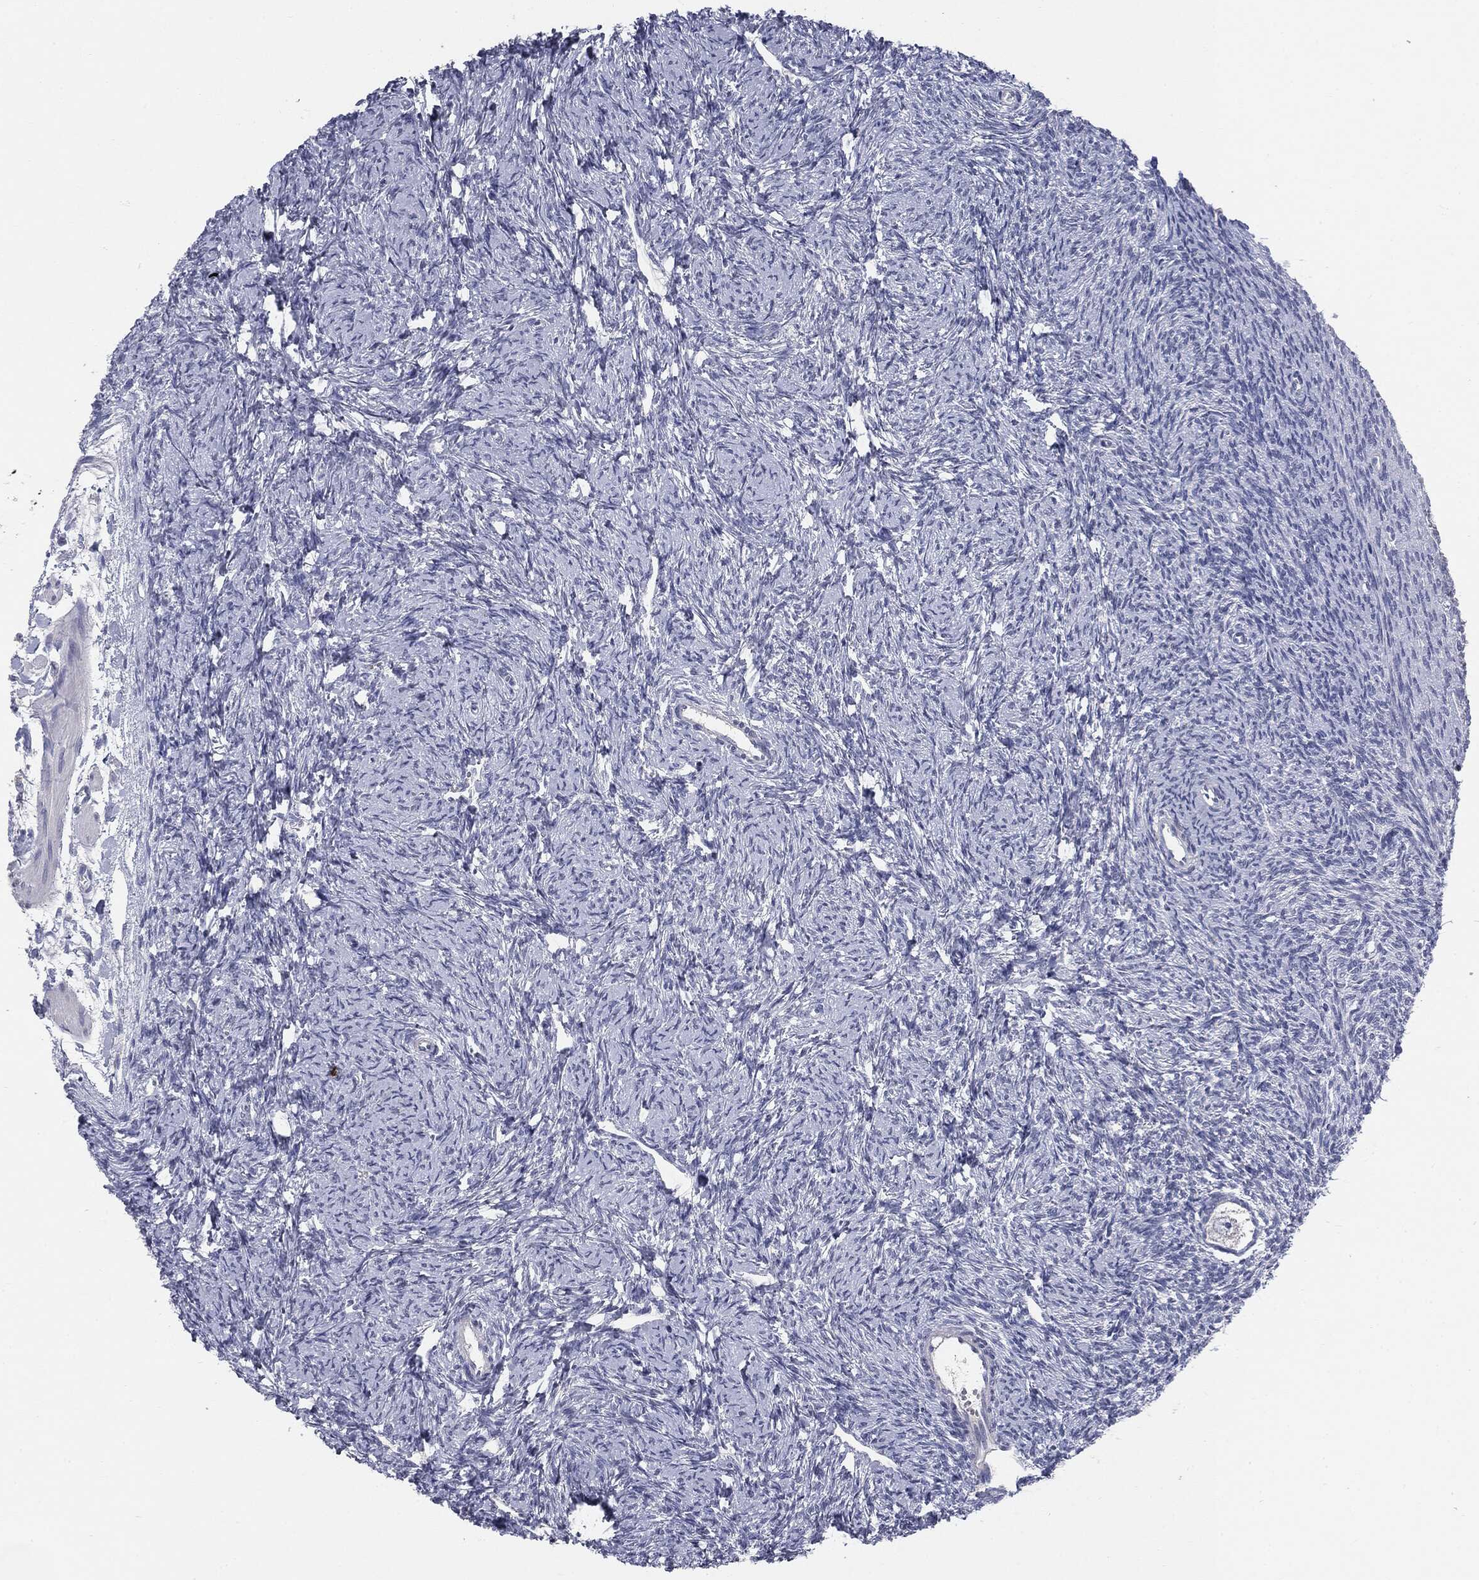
{"staining": {"intensity": "negative", "quantity": "none", "location": "none"}, "tissue": "ovary", "cell_type": "Follicle cells", "image_type": "normal", "snomed": [{"axis": "morphology", "description": "Normal tissue, NOS"}, {"axis": "topography", "description": "Fallopian tube"}, {"axis": "topography", "description": "Ovary"}], "caption": "The image shows no staining of follicle cells in benign ovary. (Brightfield microscopy of DAB (3,3'-diaminobenzidine) immunohistochemistry (IHC) at high magnification).", "gene": "MUC1", "patient": {"sex": "female", "age": 33}}